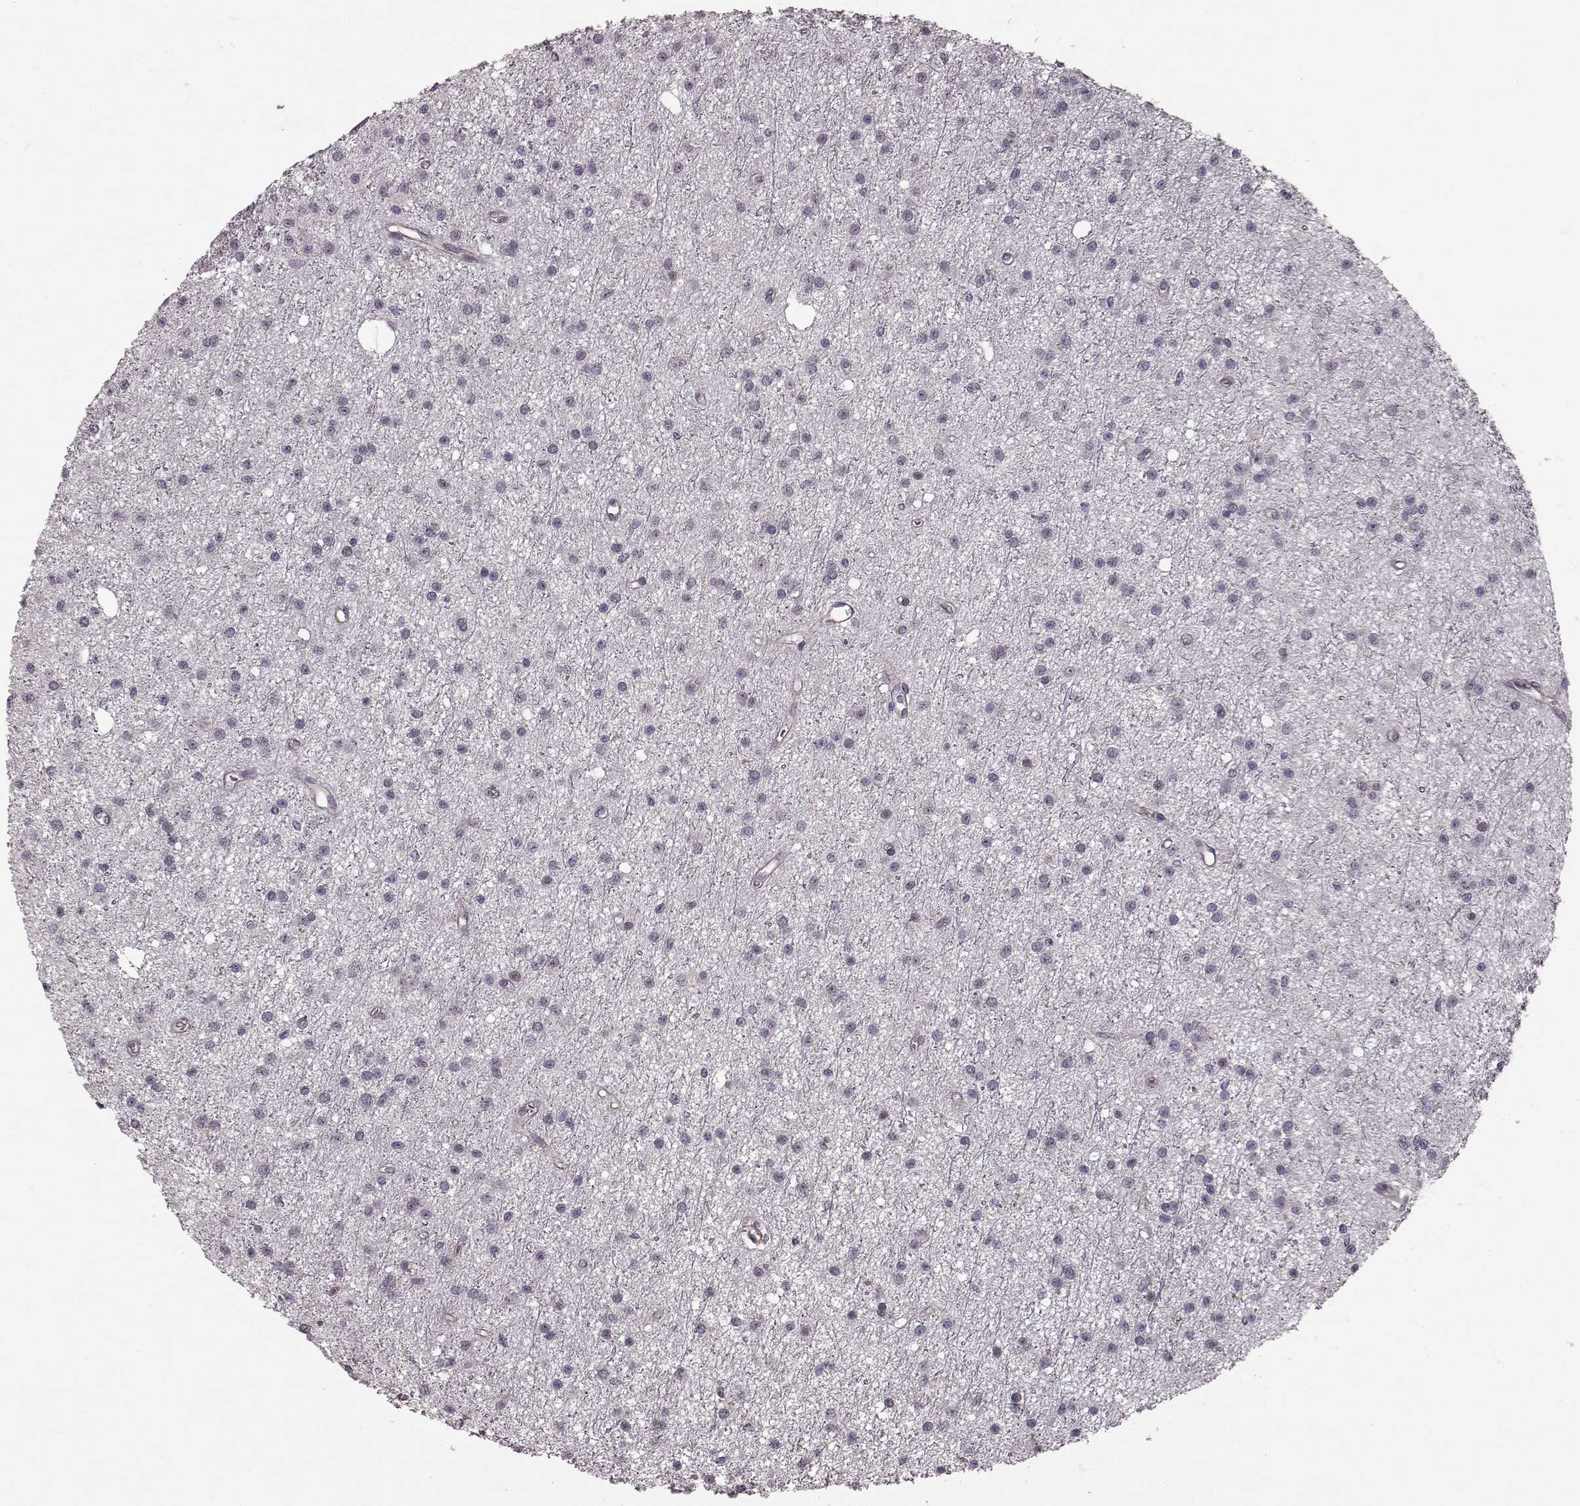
{"staining": {"intensity": "negative", "quantity": "none", "location": "none"}, "tissue": "glioma", "cell_type": "Tumor cells", "image_type": "cancer", "snomed": [{"axis": "morphology", "description": "Glioma, malignant, Low grade"}, {"axis": "topography", "description": "Brain"}], "caption": "Immunohistochemical staining of human low-grade glioma (malignant) reveals no significant positivity in tumor cells.", "gene": "SLC22A18", "patient": {"sex": "male", "age": 27}}